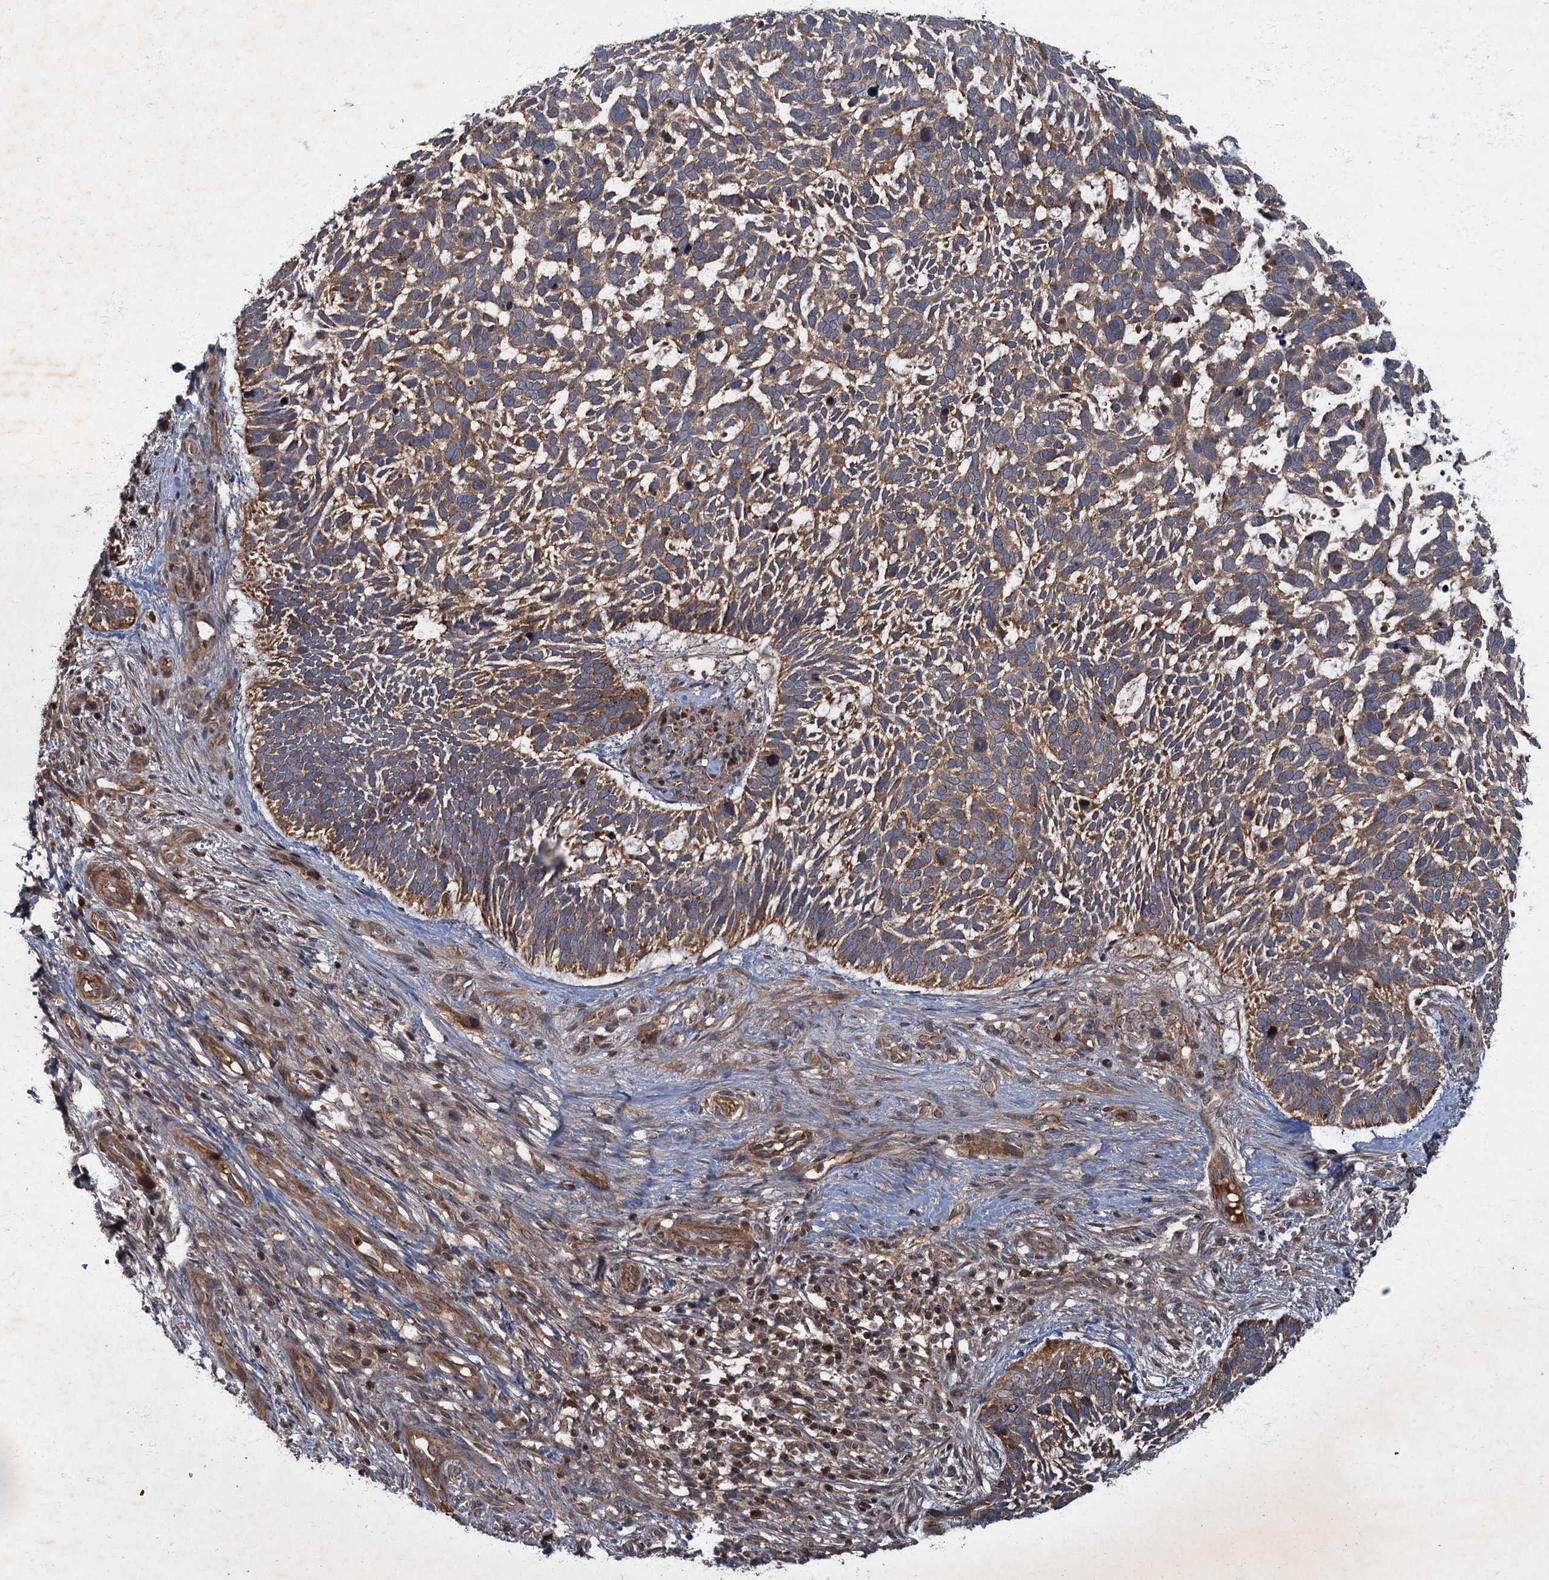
{"staining": {"intensity": "moderate", "quantity": ">75%", "location": "cytoplasmic/membranous"}, "tissue": "skin cancer", "cell_type": "Tumor cells", "image_type": "cancer", "snomed": [{"axis": "morphology", "description": "Basal cell carcinoma"}, {"axis": "topography", "description": "Skin"}], "caption": "Immunohistochemical staining of basal cell carcinoma (skin) shows moderate cytoplasmic/membranous protein positivity in approximately >75% of tumor cells.", "gene": "SLC11A2", "patient": {"sex": "male", "age": 88}}